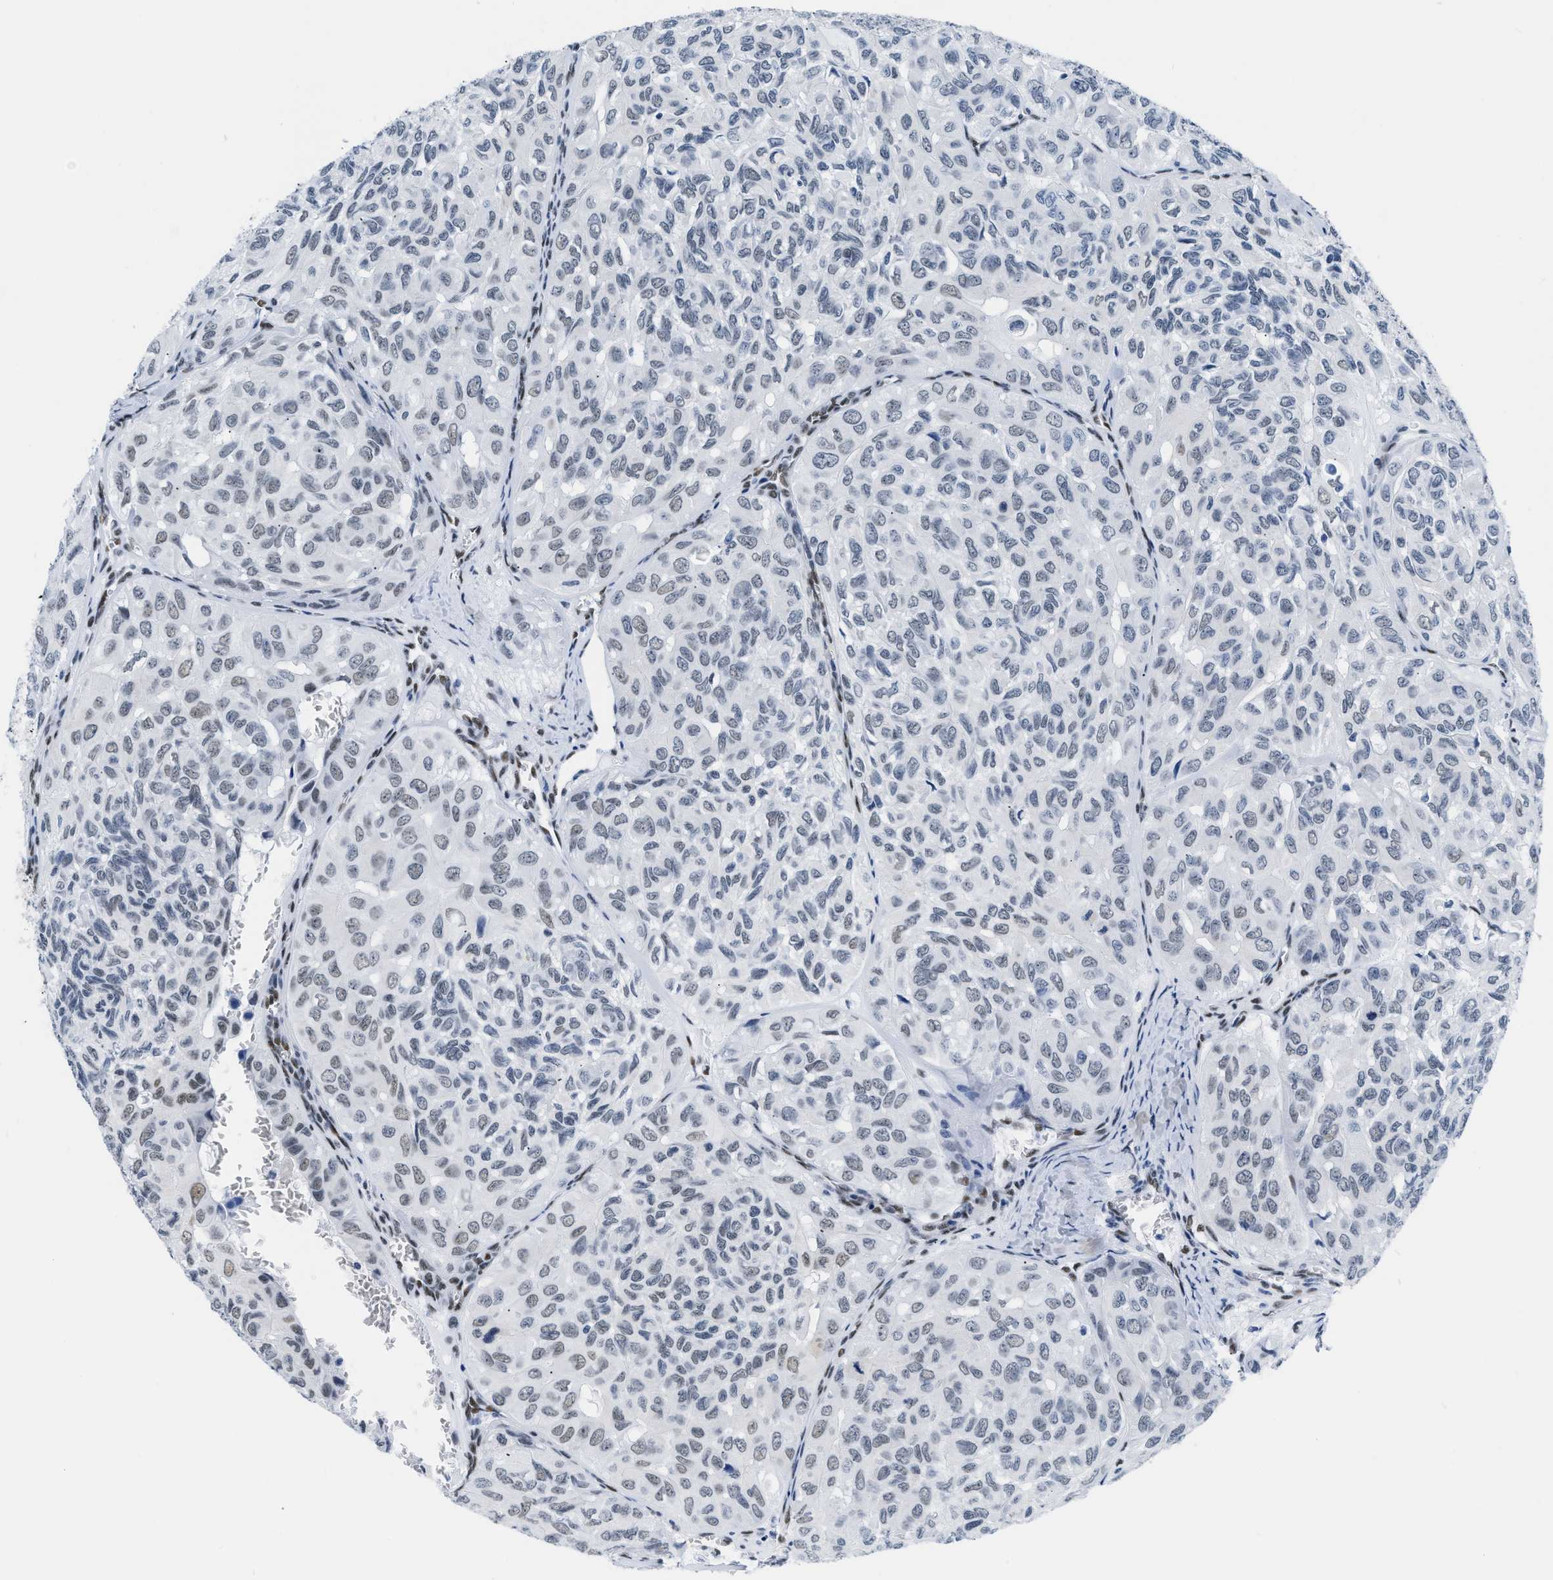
{"staining": {"intensity": "weak", "quantity": "<25%", "location": "nuclear"}, "tissue": "head and neck cancer", "cell_type": "Tumor cells", "image_type": "cancer", "snomed": [{"axis": "morphology", "description": "Adenocarcinoma, NOS"}, {"axis": "topography", "description": "Salivary gland, NOS"}, {"axis": "topography", "description": "Head-Neck"}], "caption": "Head and neck cancer was stained to show a protein in brown. There is no significant staining in tumor cells.", "gene": "CTBP1", "patient": {"sex": "female", "age": 76}}